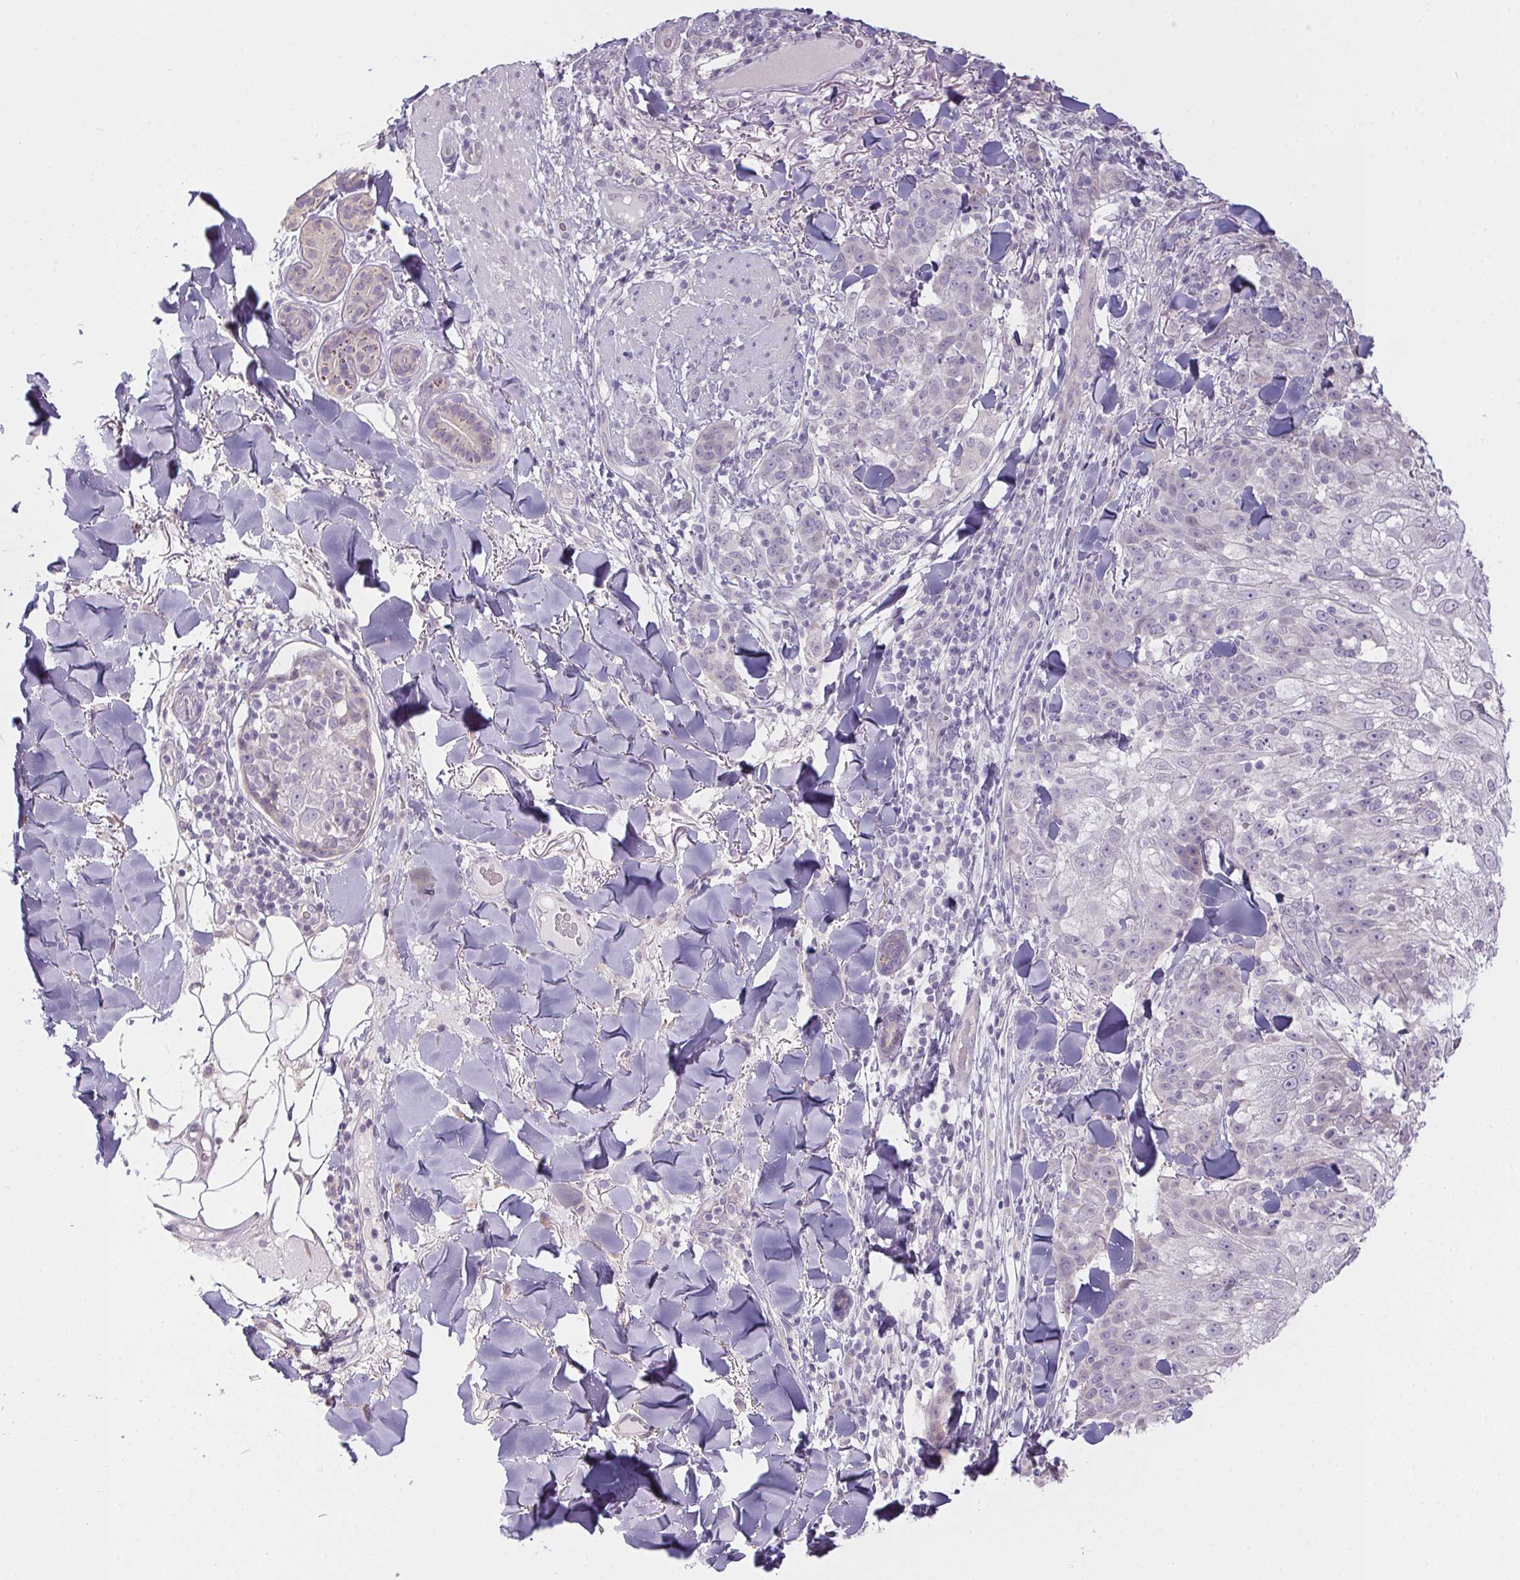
{"staining": {"intensity": "negative", "quantity": "none", "location": "none"}, "tissue": "skin cancer", "cell_type": "Tumor cells", "image_type": "cancer", "snomed": [{"axis": "morphology", "description": "Normal tissue, NOS"}, {"axis": "morphology", "description": "Squamous cell carcinoma, NOS"}, {"axis": "topography", "description": "Skin"}], "caption": "Tumor cells show no significant protein positivity in skin cancer (squamous cell carcinoma).", "gene": "CTCFL", "patient": {"sex": "female", "age": 83}}